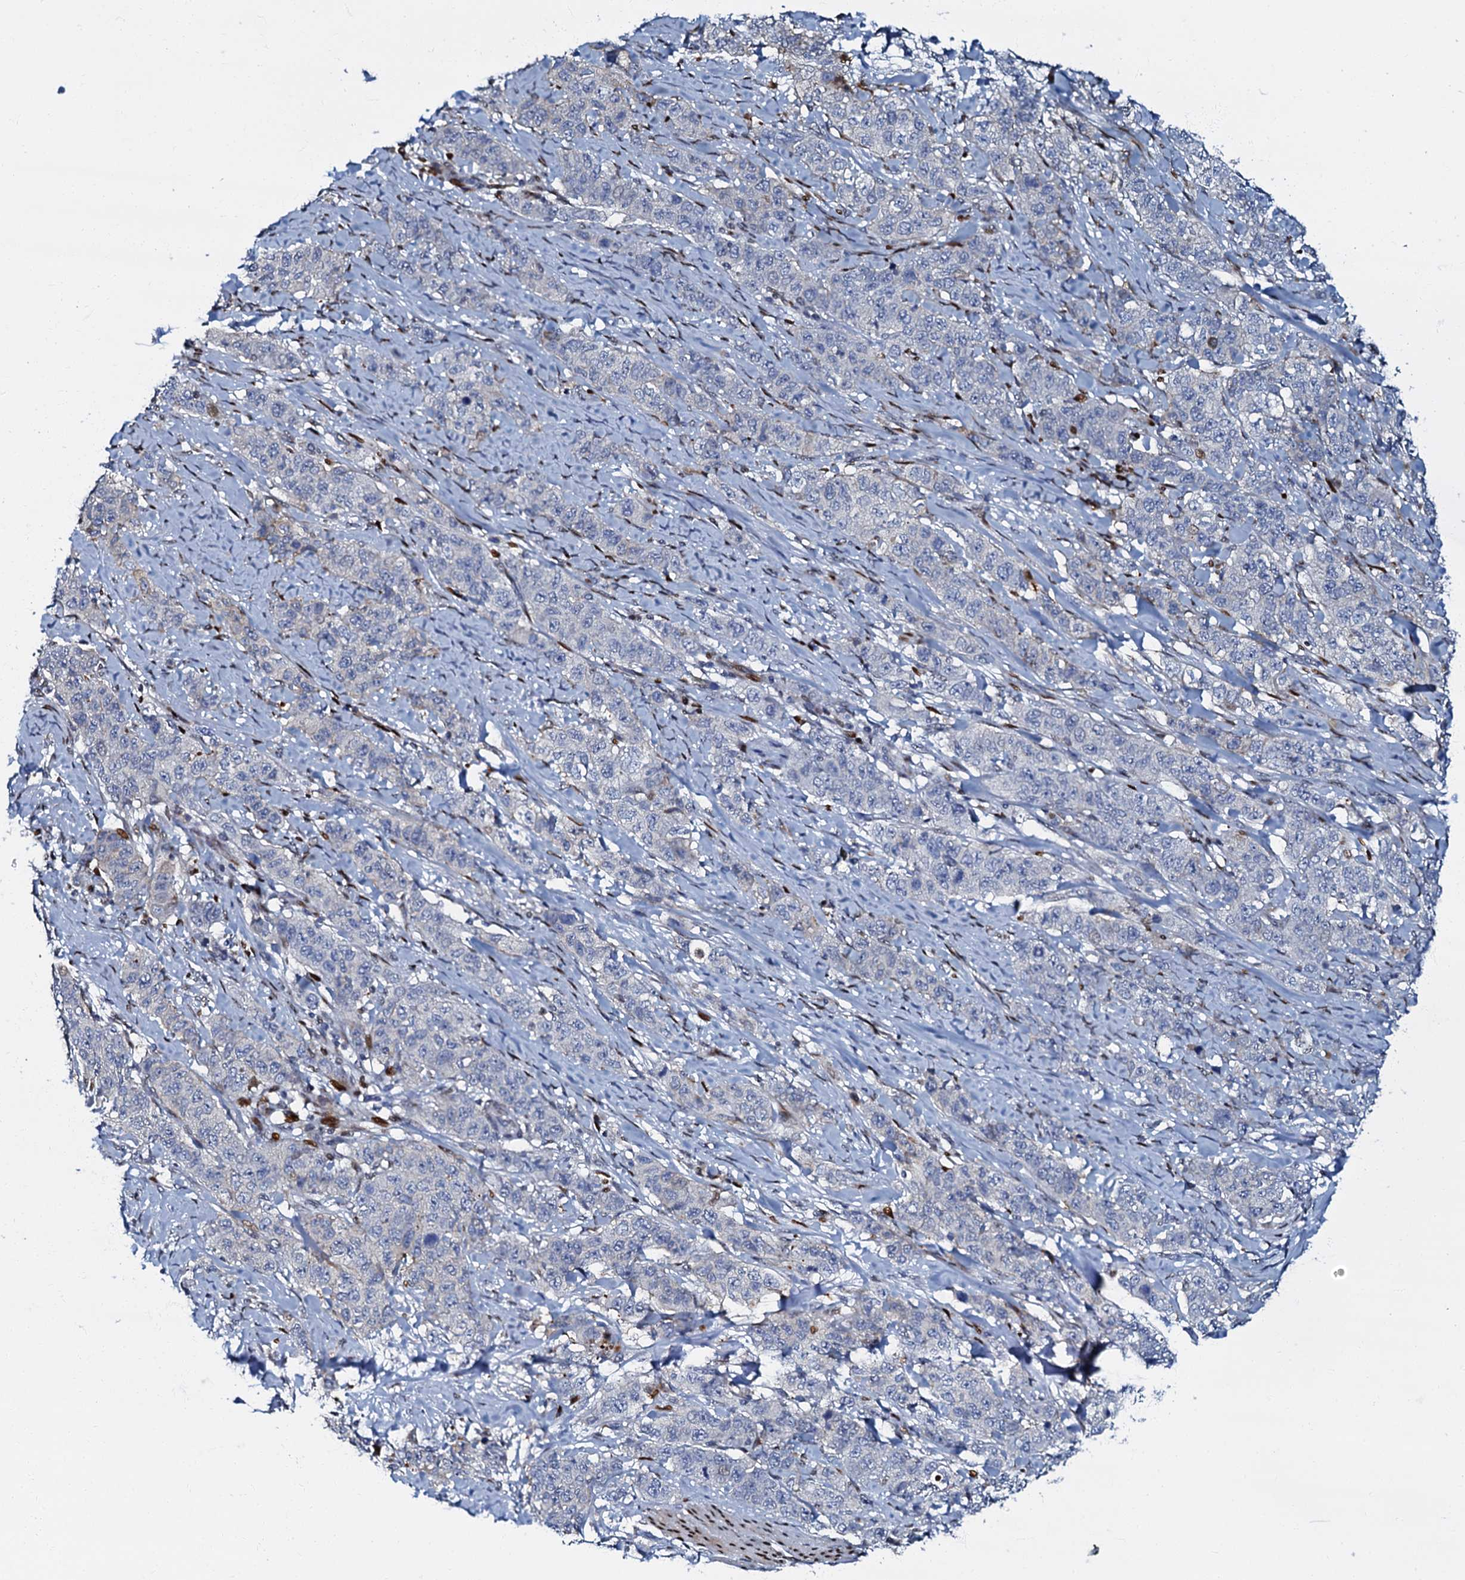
{"staining": {"intensity": "negative", "quantity": "none", "location": "none"}, "tissue": "stomach cancer", "cell_type": "Tumor cells", "image_type": "cancer", "snomed": [{"axis": "morphology", "description": "Adenocarcinoma, NOS"}, {"axis": "topography", "description": "Stomach"}], "caption": "DAB immunohistochemical staining of stomach cancer (adenocarcinoma) exhibits no significant staining in tumor cells. (DAB (3,3'-diaminobenzidine) immunohistochemistry (IHC) with hematoxylin counter stain).", "gene": "MFSD5", "patient": {"sex": "male", "age": 48}}